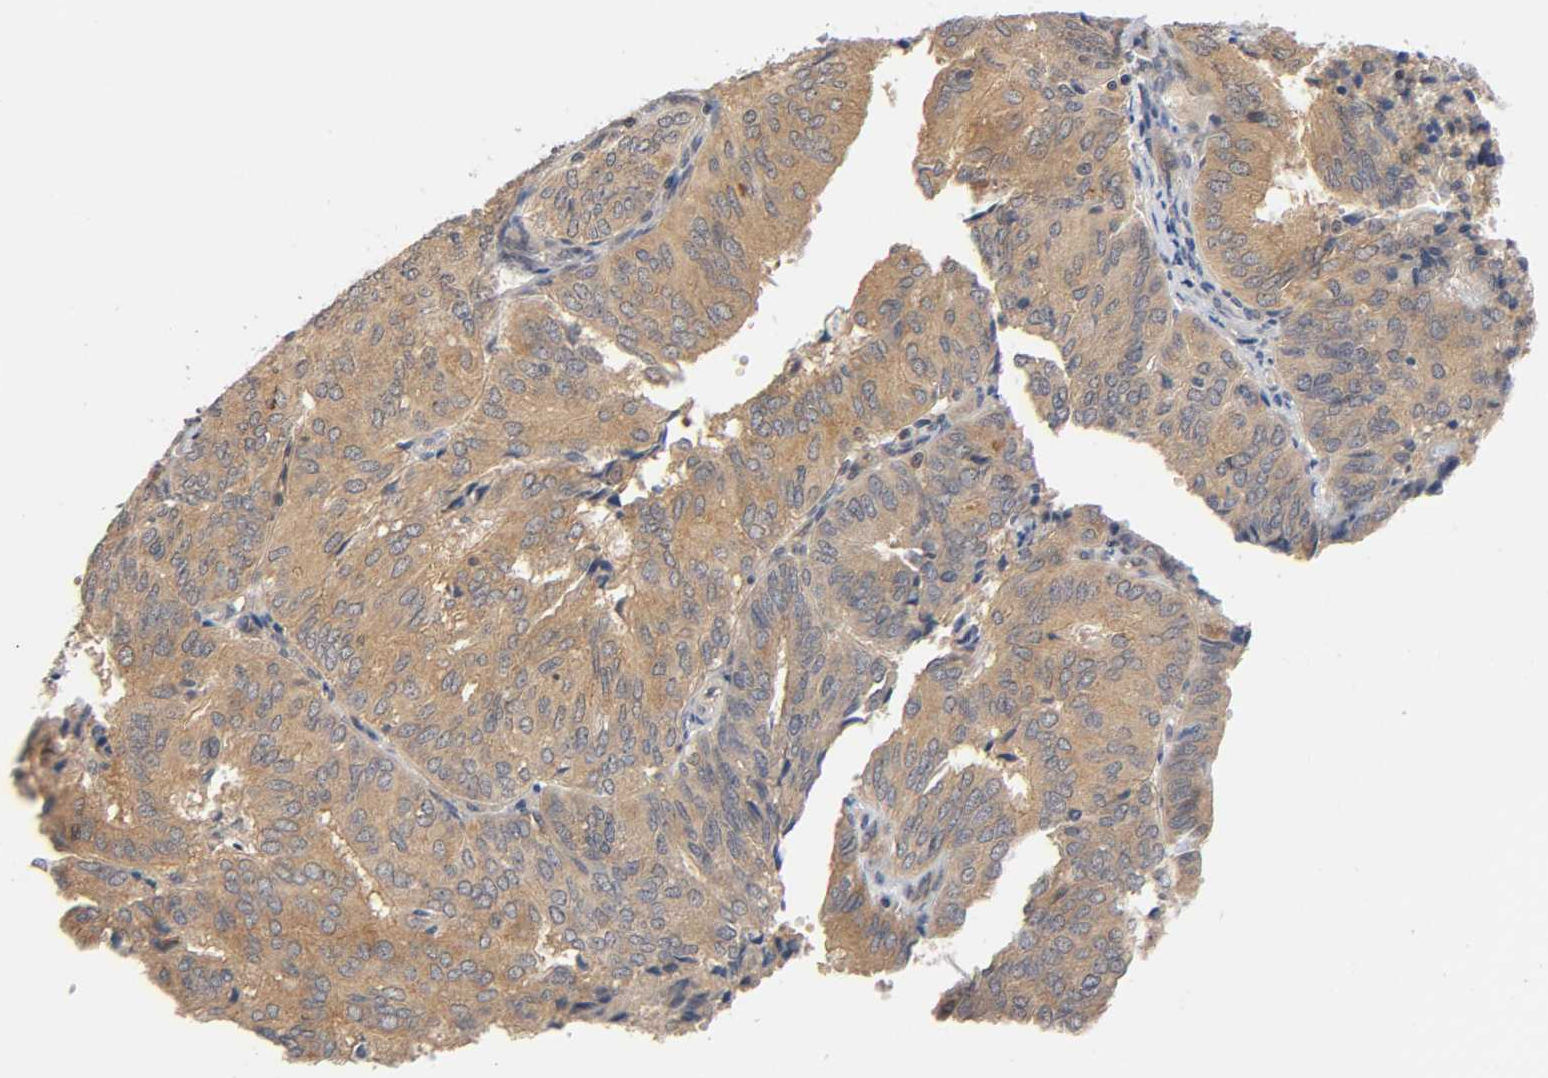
{"staining": {"intensity": "moderate", "quantity": ">75%", "location": "cytoplasmic/membranous"}, "tissue": "endometrial cancer", "cell_type": "Tumor cells", "image_type": "cancer", "snomed": [{"axis": "morphology", "description": "Adenocarcinoma, NOS"}, {"axis": "topography", "description": "Uterus"}], "caption": "Tumor cells display medium levels of moderate cytoplasmic/membranous positivity in about >75% of cells in endometrial cancer (adenocarcinoma).", "gene": "PRKAB1", "patient": {"sex": "female", "age": 60}}